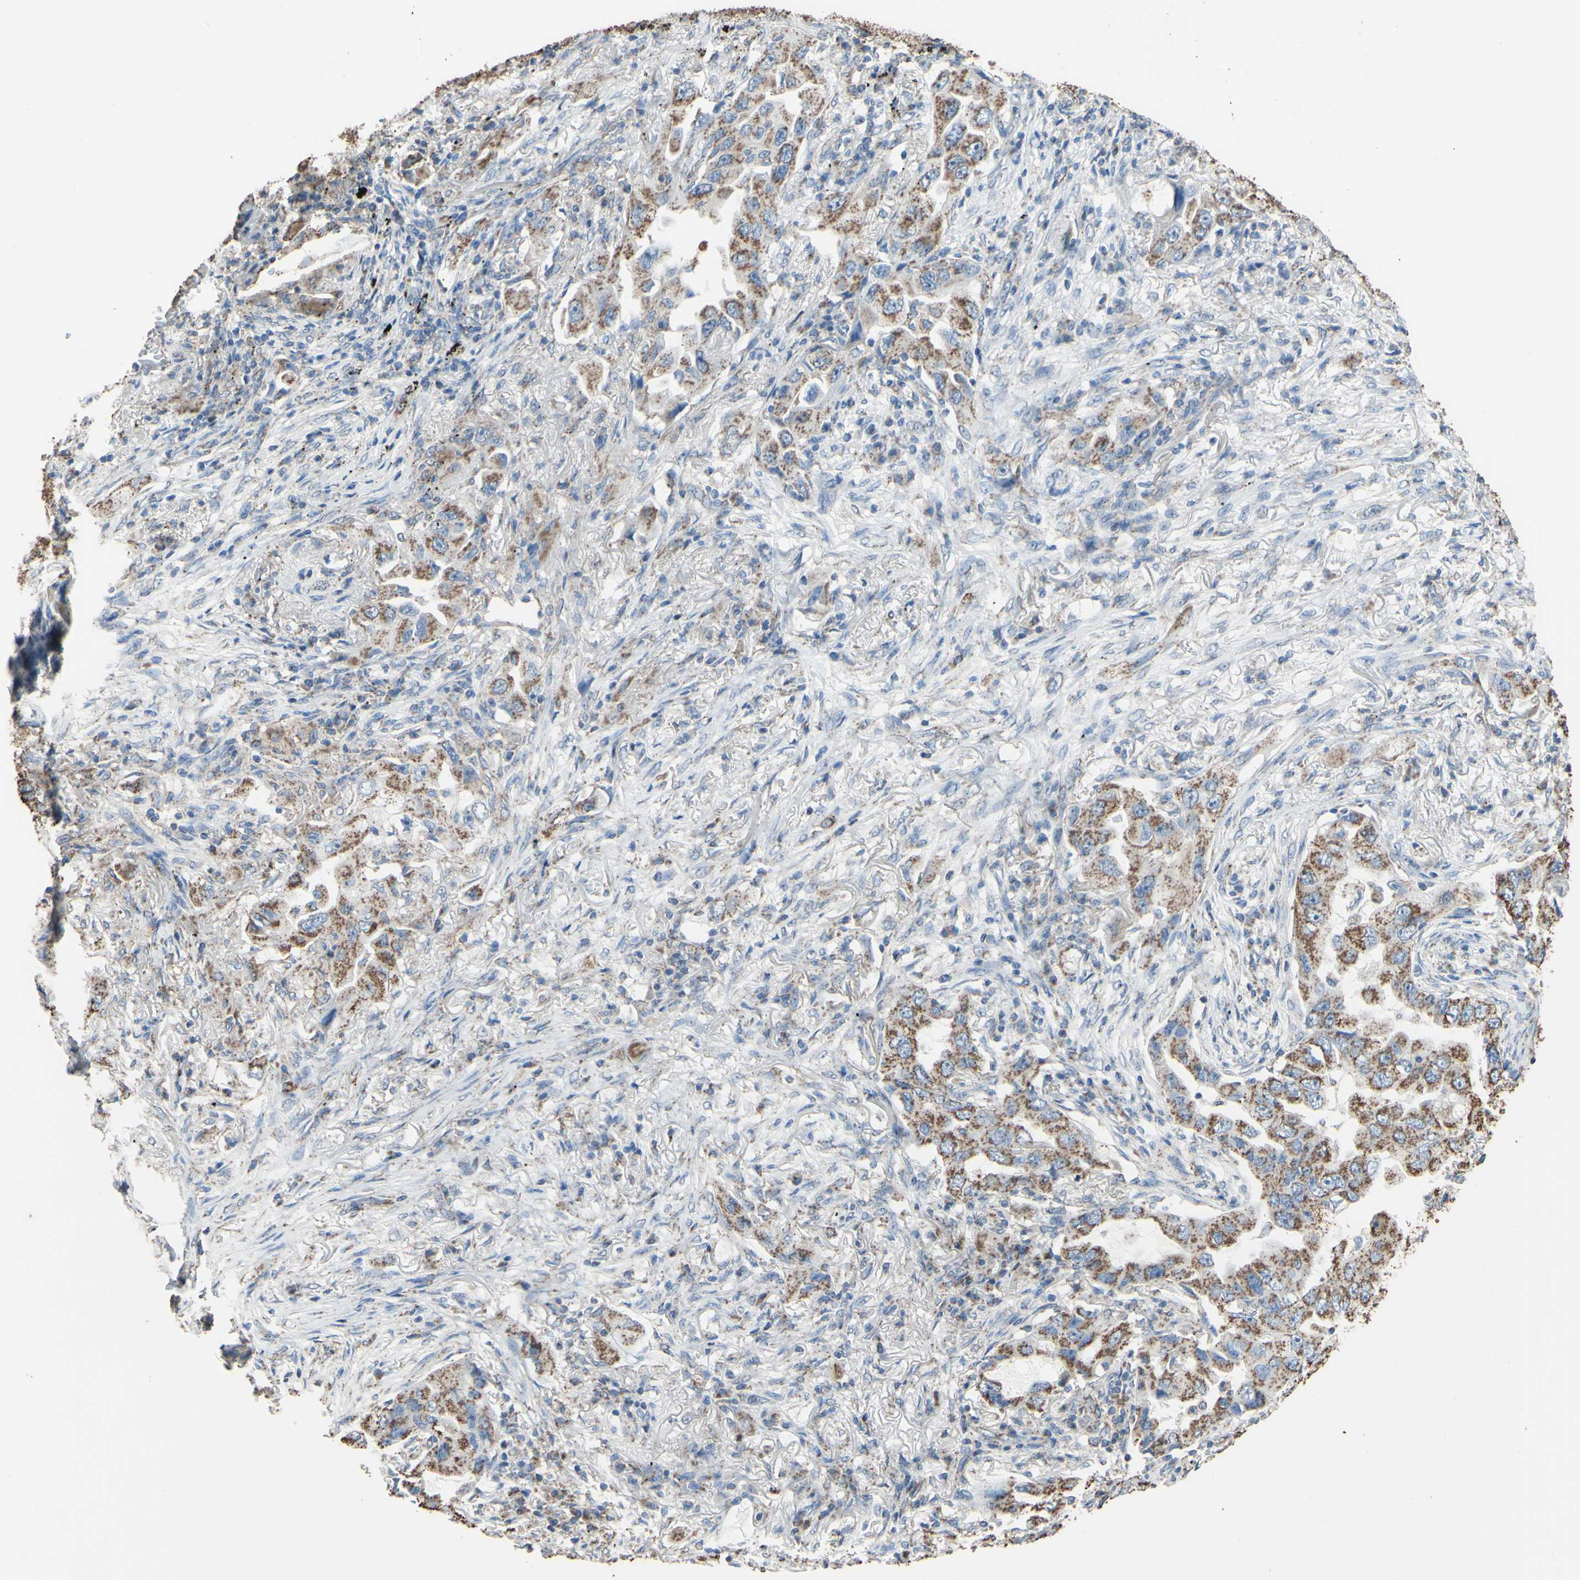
{"staining": {"intensity": "moderate", "quantity": "25%-75%", "location": "cytoplasmic/membranous"}, "tissue": "lung cancer", "cell_type": "Tumor cells", "image_type": "cancer", "snomed": [{"axis": "morphology", "description": "Adenocarcinoma, NOS"}, {"axis": "topography", "description": "Lung"}], "caption": "High-power microscopy captured an immunohistochemistry (IHC) micrograph of lung adenocarcinoma, revealing moderate cytoplasmic/membranous staining in about 25%-75% of tumor cells.", "gene": "CMKLR2", "patient": {"sex": "female", "age": 65}}